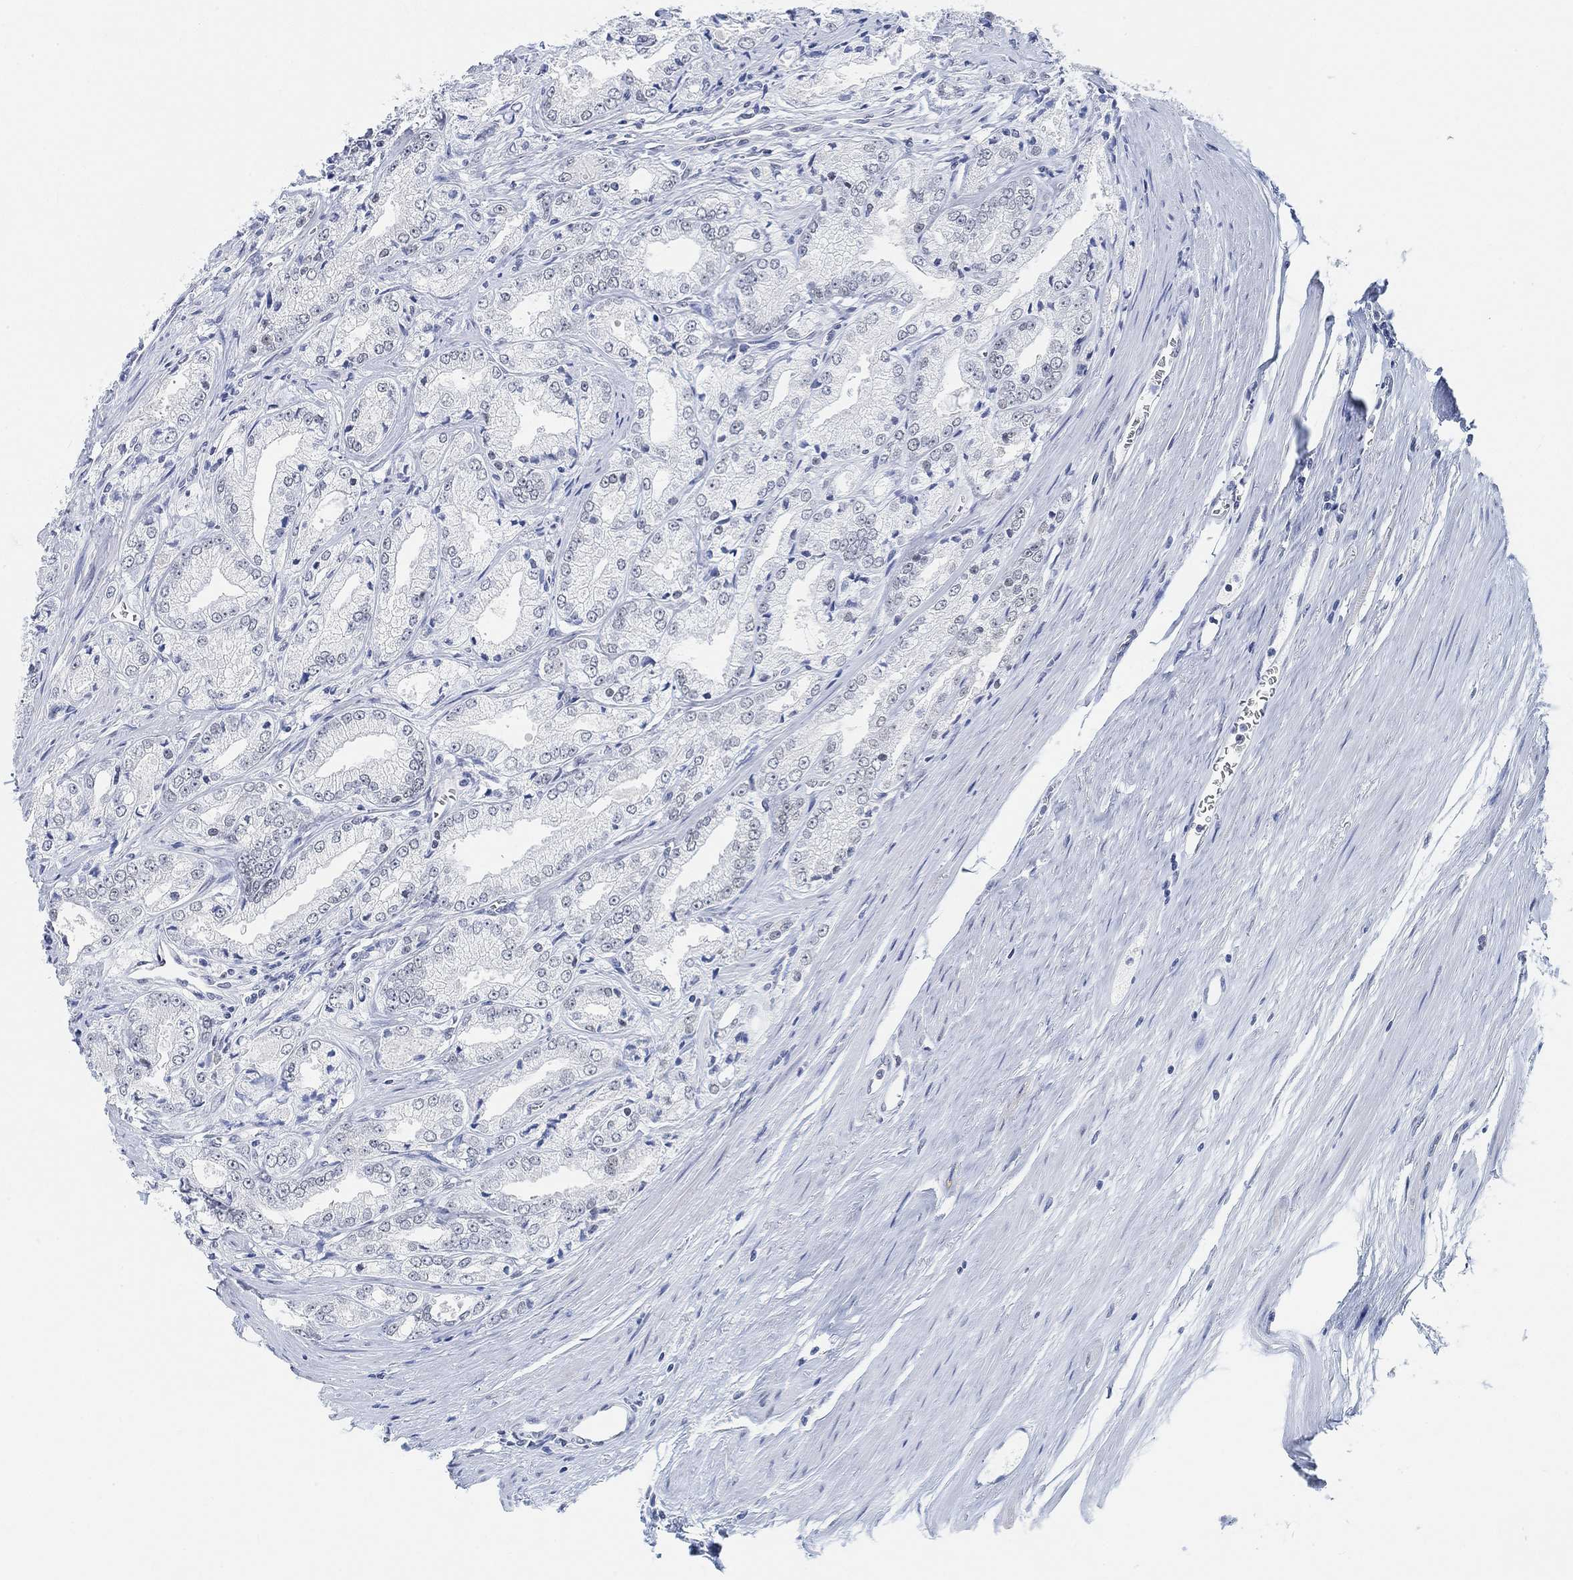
{"staining": {"intensity": "negative", "quantity": "none", "location": "none"}, "tissue": "prostate cancer", "cell_type": "Tumor cells", "image_type": "cancer", "snomed": [{"axis": "morphology", "description": "Adenocarcinoma, NOS"}, {"axis": "morphology", "description": "Adenocarcinoma, High grade"}, {"axis": "topography", "description": "Prostate"}], "caption": "Human prostate cancer (adenocarcinoma) stained for a protein using immunohistochemistry shows no expression in tumor cells.", "gene": "PURG", "patient": {"sex": "male", "age": 70}}